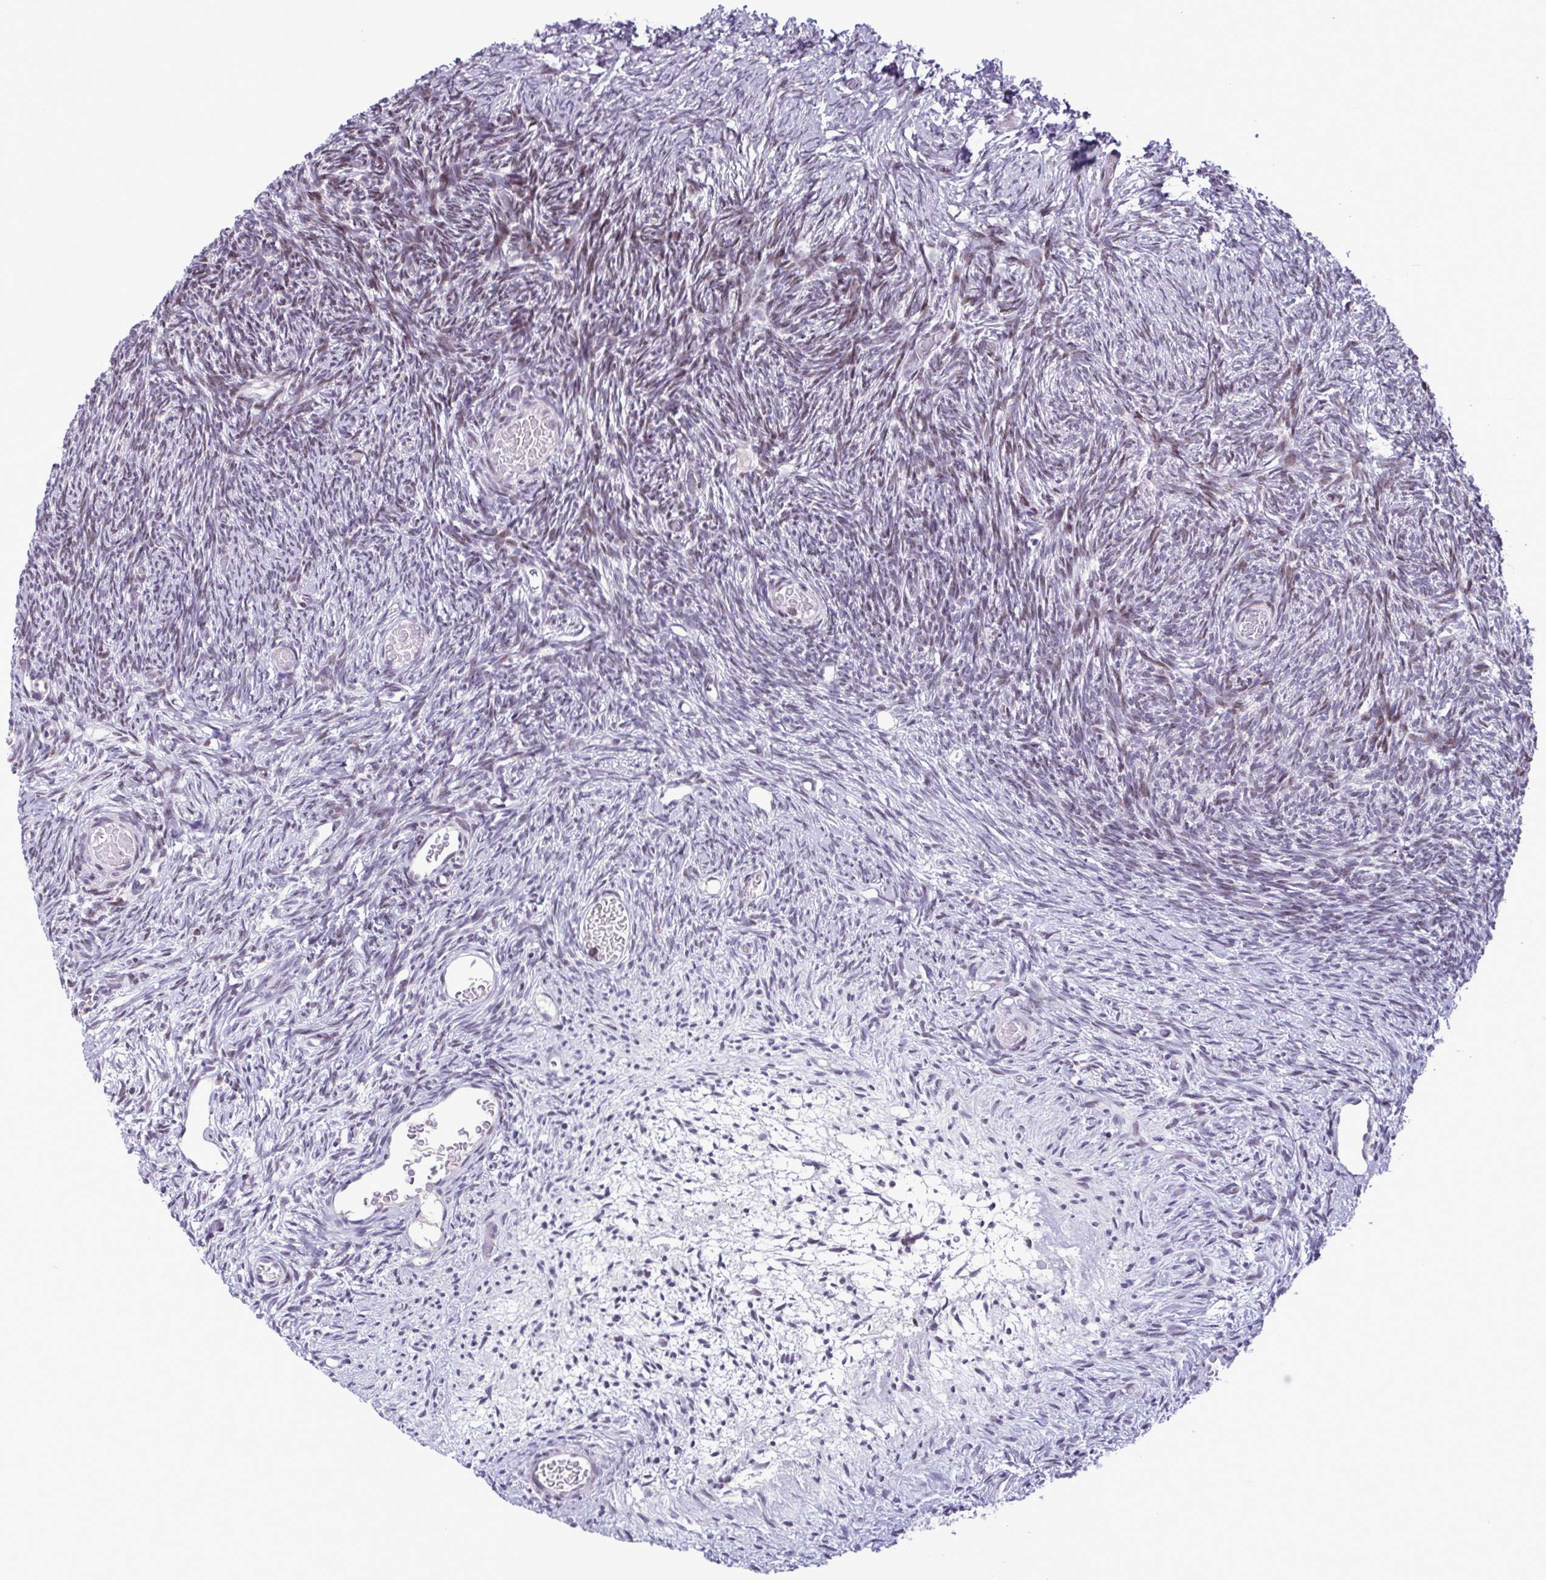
{"staining": {"intensity": "moderate", "quantity": "25%-75%", "location": "cytoplasmic/membranous"}, "tissue": "ovary", "cell_type": "Follicle cells", "image_type": "normal", "snomed": [{"axis": "morphology", "description": "Normal tissue, NOS"}, {"axis": "topography", "description": "Ovary"}], "caption": "Immunohistochemical staining of unremarkable human ovary demonstrates moderate cytoplasmic/membranous protein positivity in approximately 25%-75% of follicle cells.", "gene": "IRF1", "patient": {"sex": "female", "age": 39}}